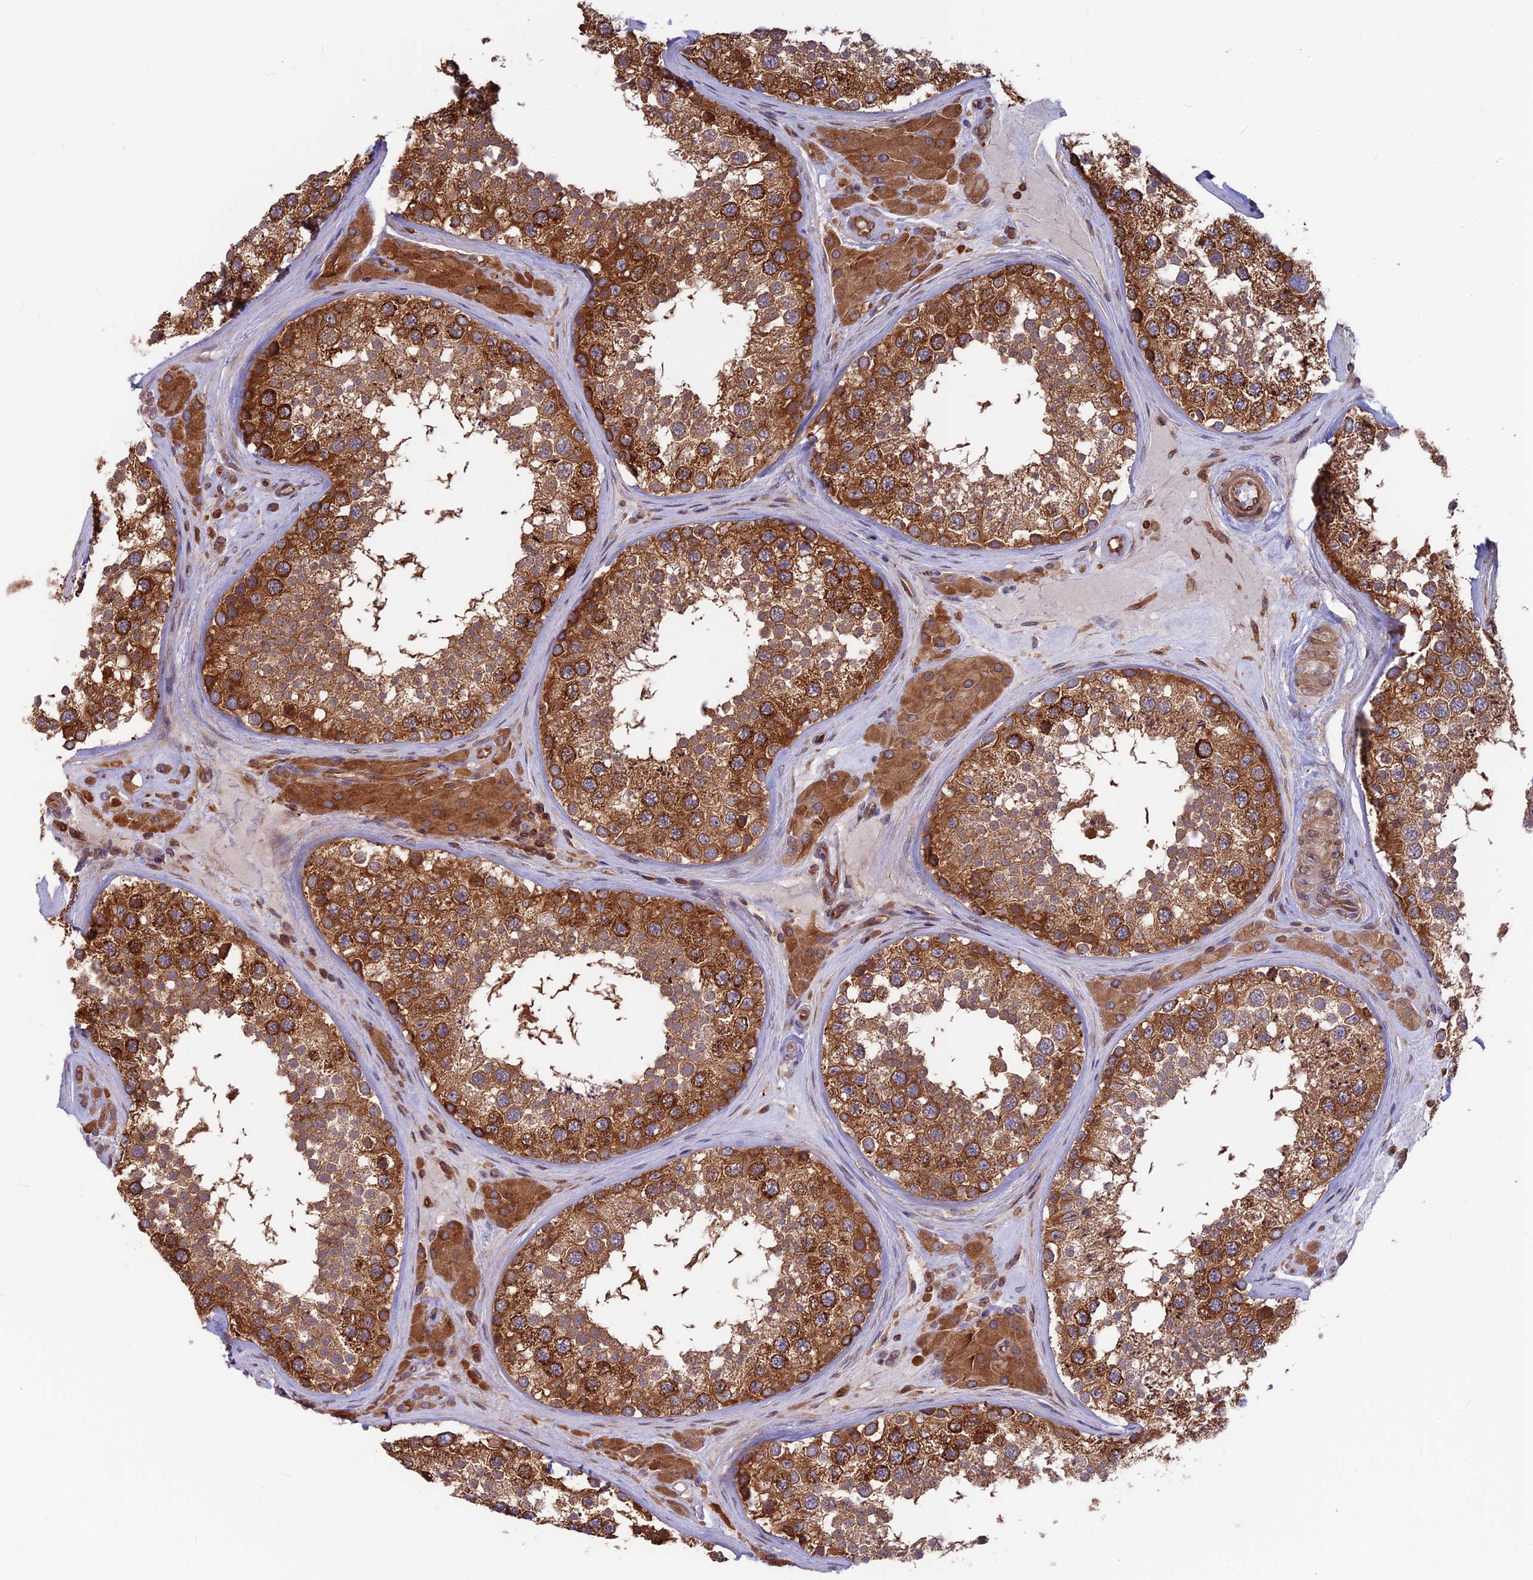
{"staining": {"intensity": "strong", "quantity": ">75%", "location": "cytoplasmic/membranous"}, "tissue": "testis", "cell_type": "Cells in seminiferous ducts", "image_type": "normal", "snomed": [{"axis": "morphology", "description": "Normal tissue, NOS"}, {"axis": "topography", "description": "Testis"}], "caption": "Immunohistochemical staining of benign testis exhibits strong cytoplasmic/membranous protein positivity in approximately >75% of cells in seminiferous ducts.", "gene": "WDR1", "patient": {"sex": "male", "age": 46}}